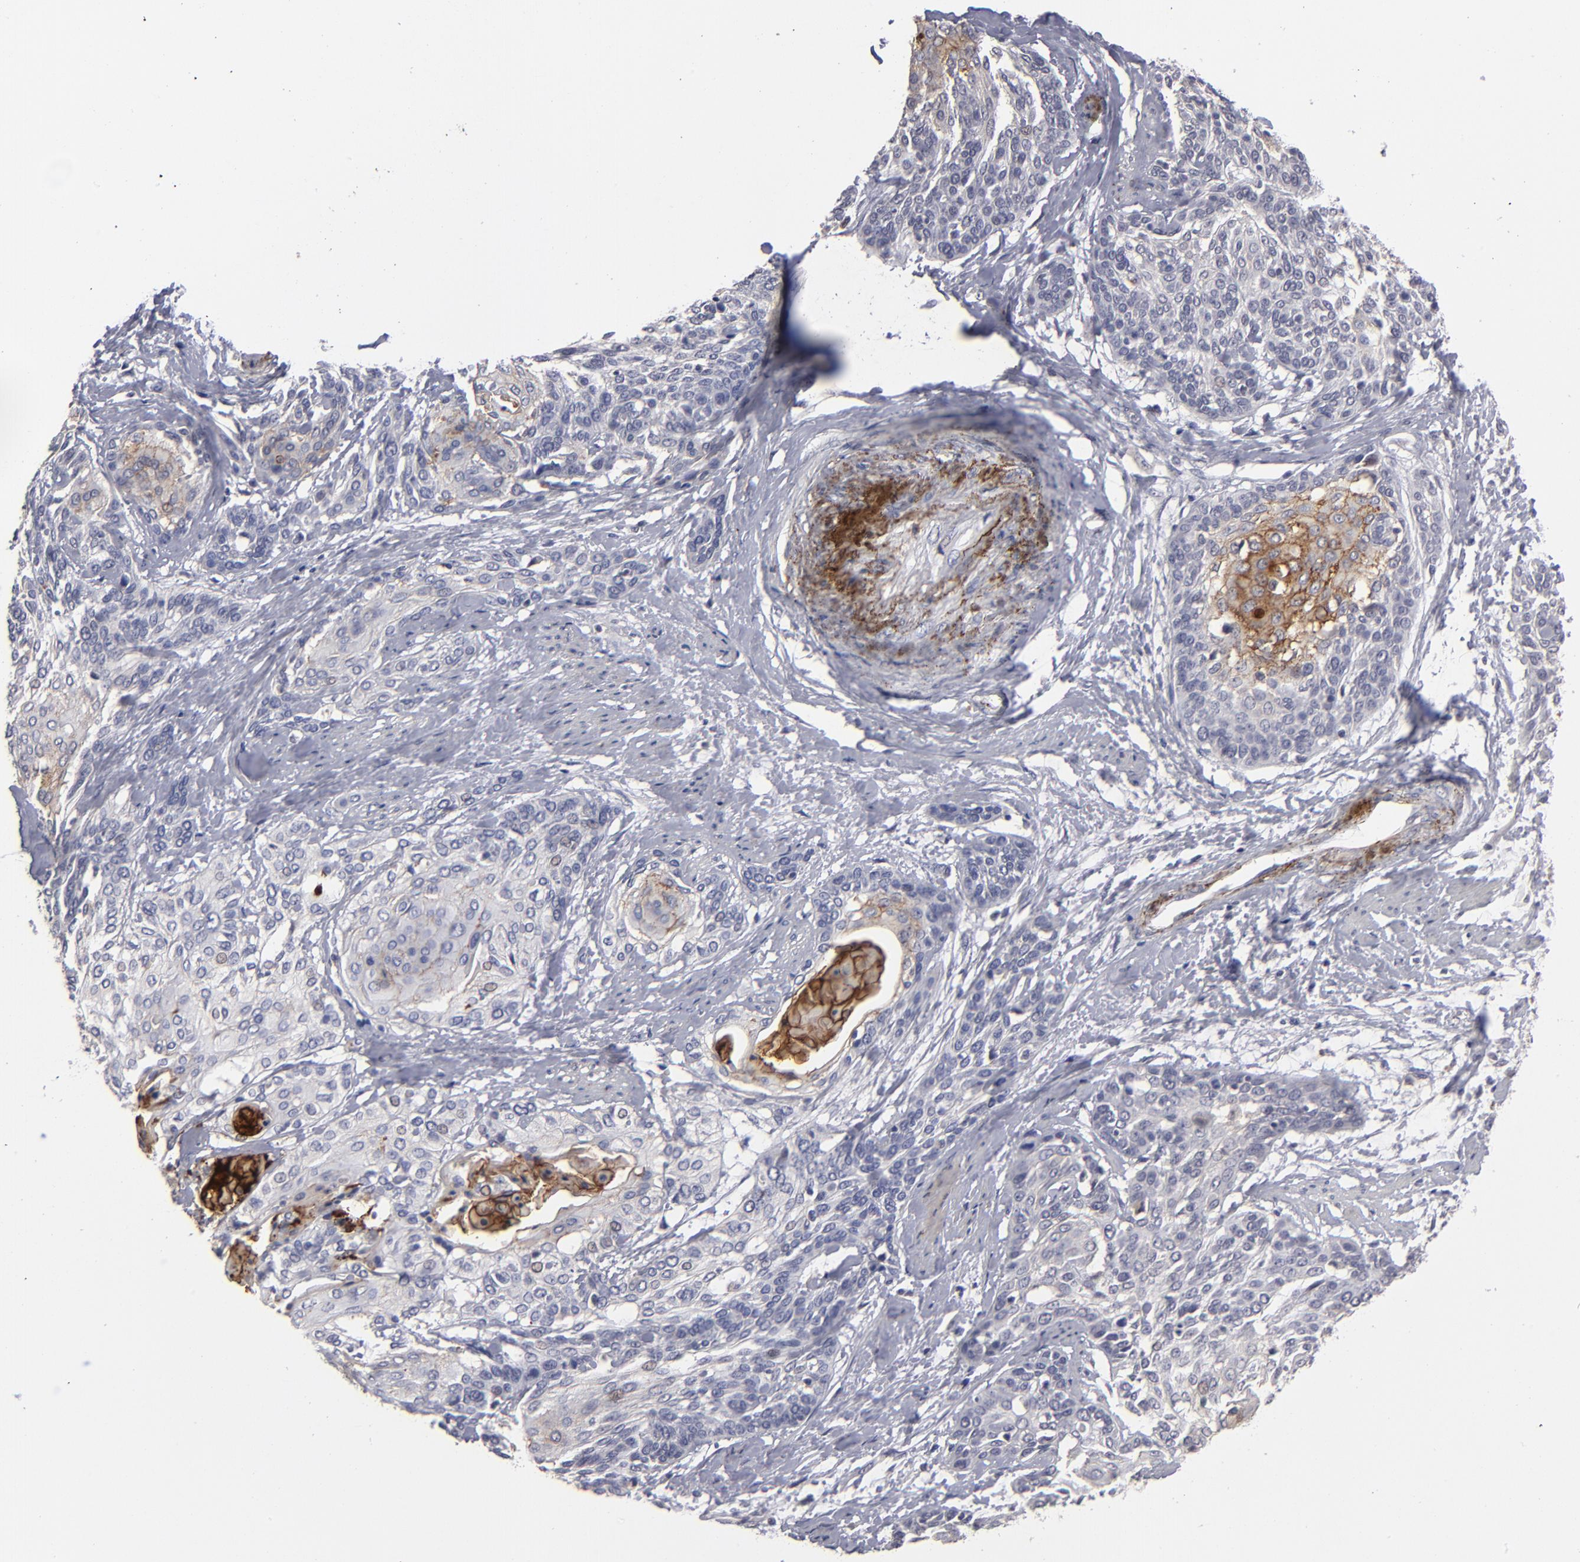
{"staining": {"intensity": "moderate", "quantity": "25%-75%", "location": "cytoplasmic/membranous"}, "tissue": "cervical cancer", "cell_type": "Tumor cells", "image_type": "cancer", "snomed": [{"axis": "morphology", "description": "Squamous cell carcinoma, NOS"}, {"axis": "topography", "description": "Cervix"}], "caption": "High-power microscopy captured an immunohistochemistry photomicrograph of squamous cell carcinoma (cervical), revealing moderate cytoplasmic/membranous positivity in about 25%-75% of tumor cells. The protein is stained brown, and the nuclei are stained in blue (DAB IHC with brightfield microscopy, high magnification).", "gene": "GPM6B", "patient": {"sex": "female", "age": 57}}